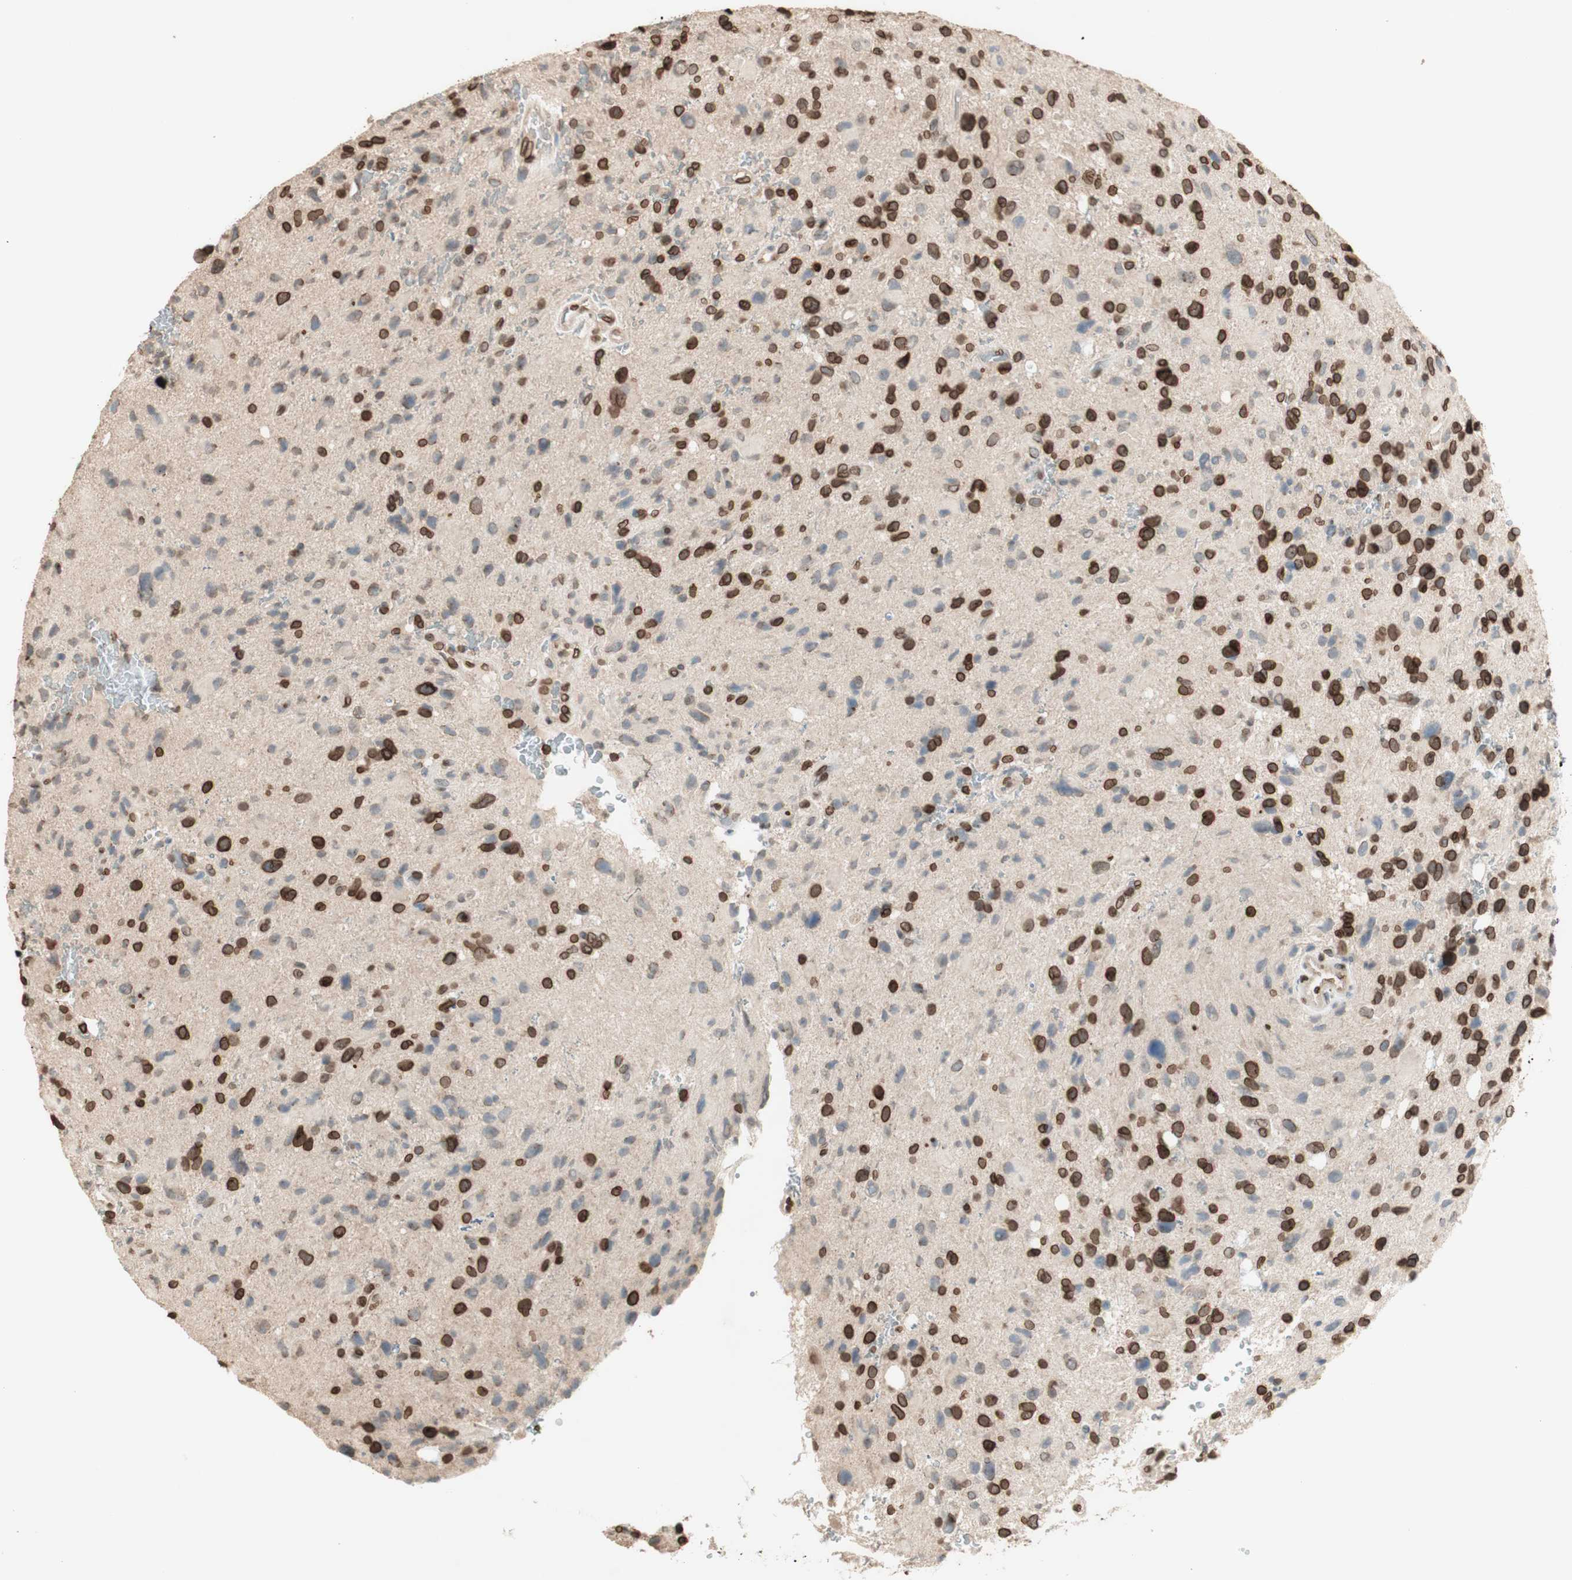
{"staining": {"intensity": "strong", "quantity": "25%-75%", "location": "nuclear"}, "tissue": "glioma", "cell_type": "Tumor cells", "image_type": "cancer", "snomed": [{"axis": "morphology", "description": "Glioma, malignant, High grade"}, {"axis": "topography", "description": "Brain"}], "caption": "Human malignant high-grade glioma stained with a brown dye reveals strong nuclear positive staining in approximately 25%-75% of tumor cells.", "gene": "TMPO", "patient": {"sex": "male", "age": 48}}